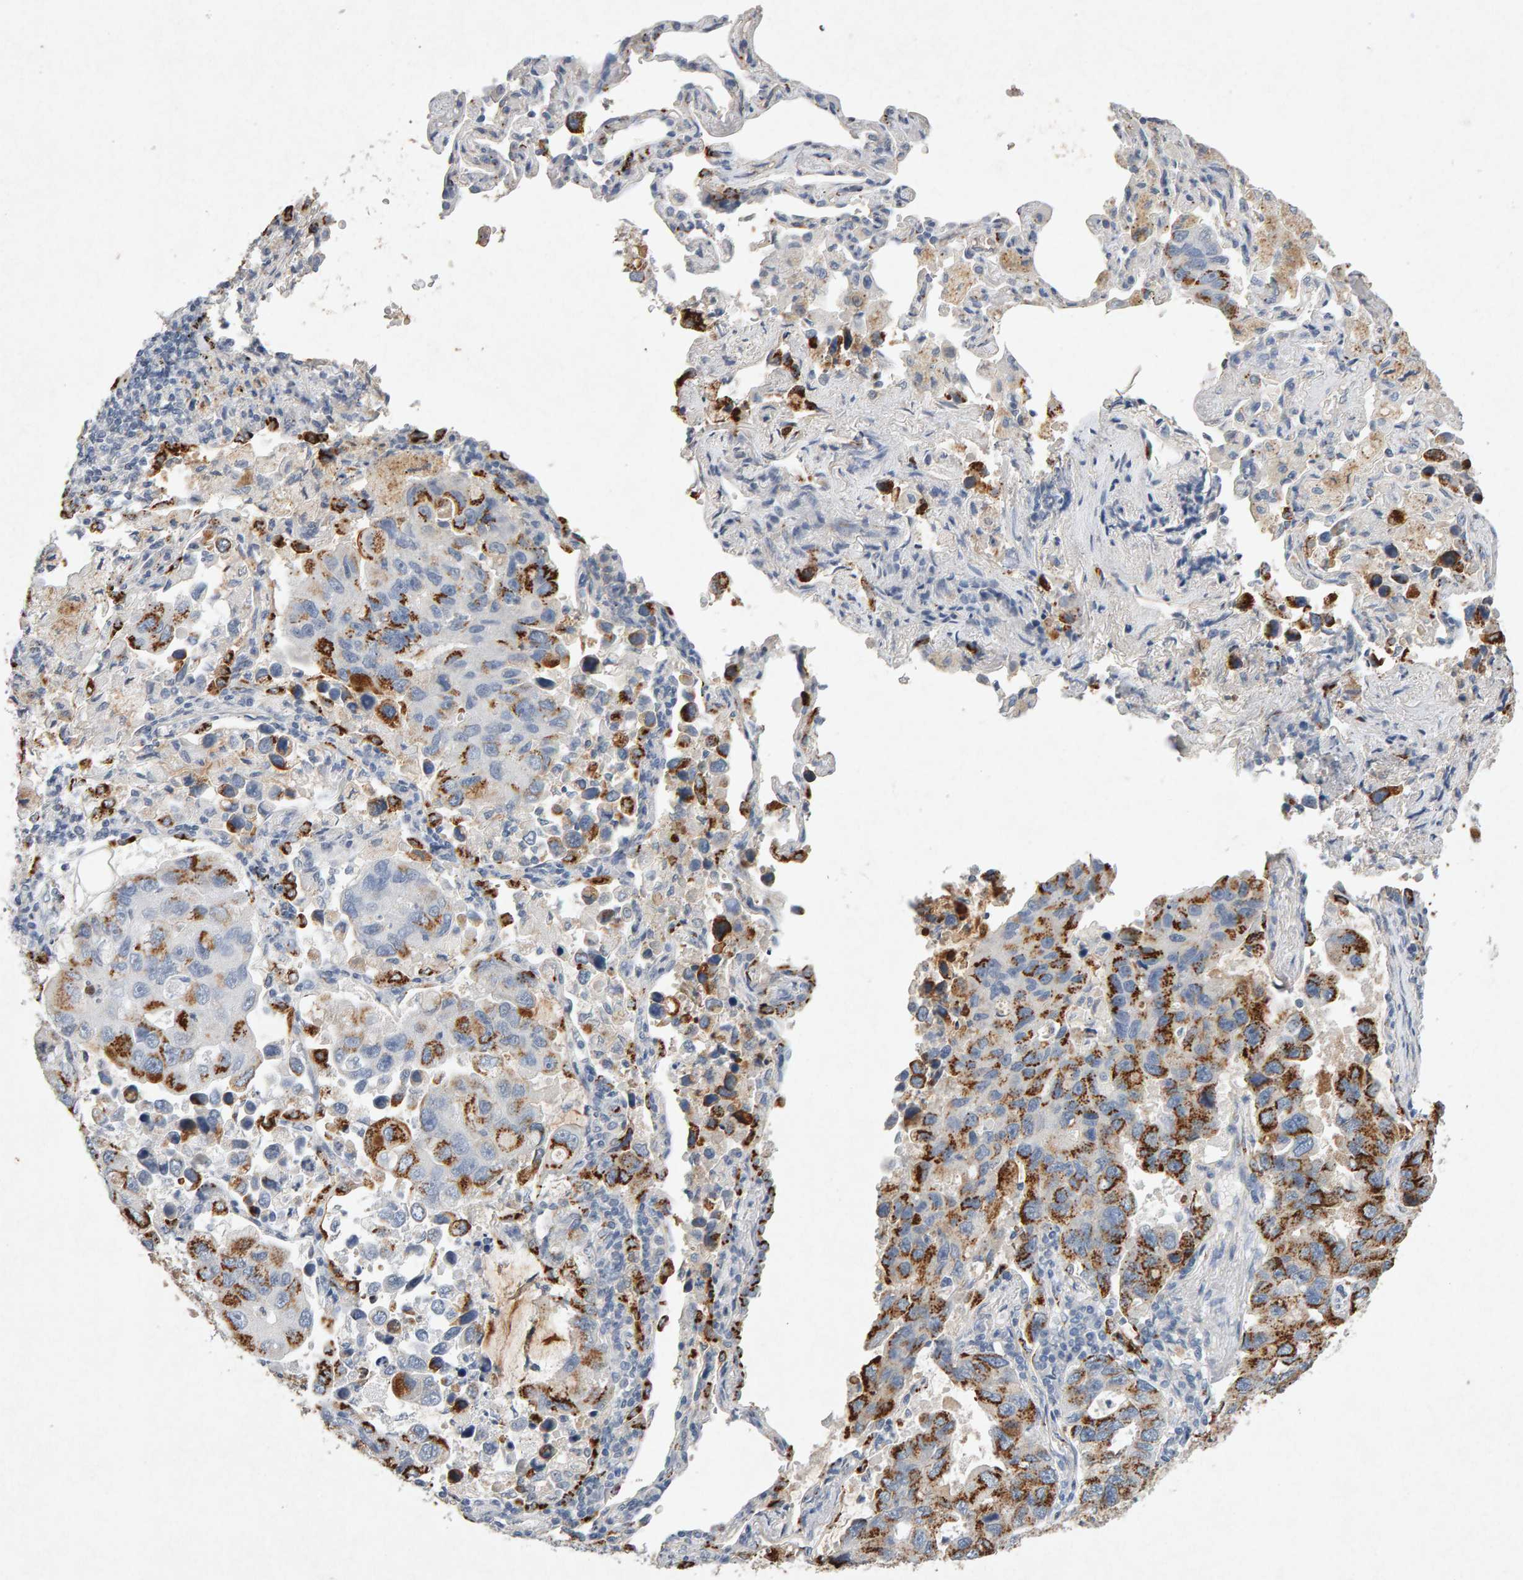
{"staining": {"intensity": "strong", "quantity": "25%-75%", "location": "cytoplasmic/membranous"}, "tissue": "lung cancer", "cell_type": "Tumor cells", "image_type": "cancer", "snomed": [{"axis": "morphology", "description": "Adenocarcinoma, NOS"}, {"axis": "topography", "description": "Lung"}], "caption": "Protein staining demonstrates strong cytoplasmic/membranous staining in approximately 25%-75% of tumor cells in lung cancer (adenocarcinoma). (DAB = brown stain, brightfield microscopy at high magnification).", "gene": "PTPRM", "patient": {"sex": "male", "age": 64}}